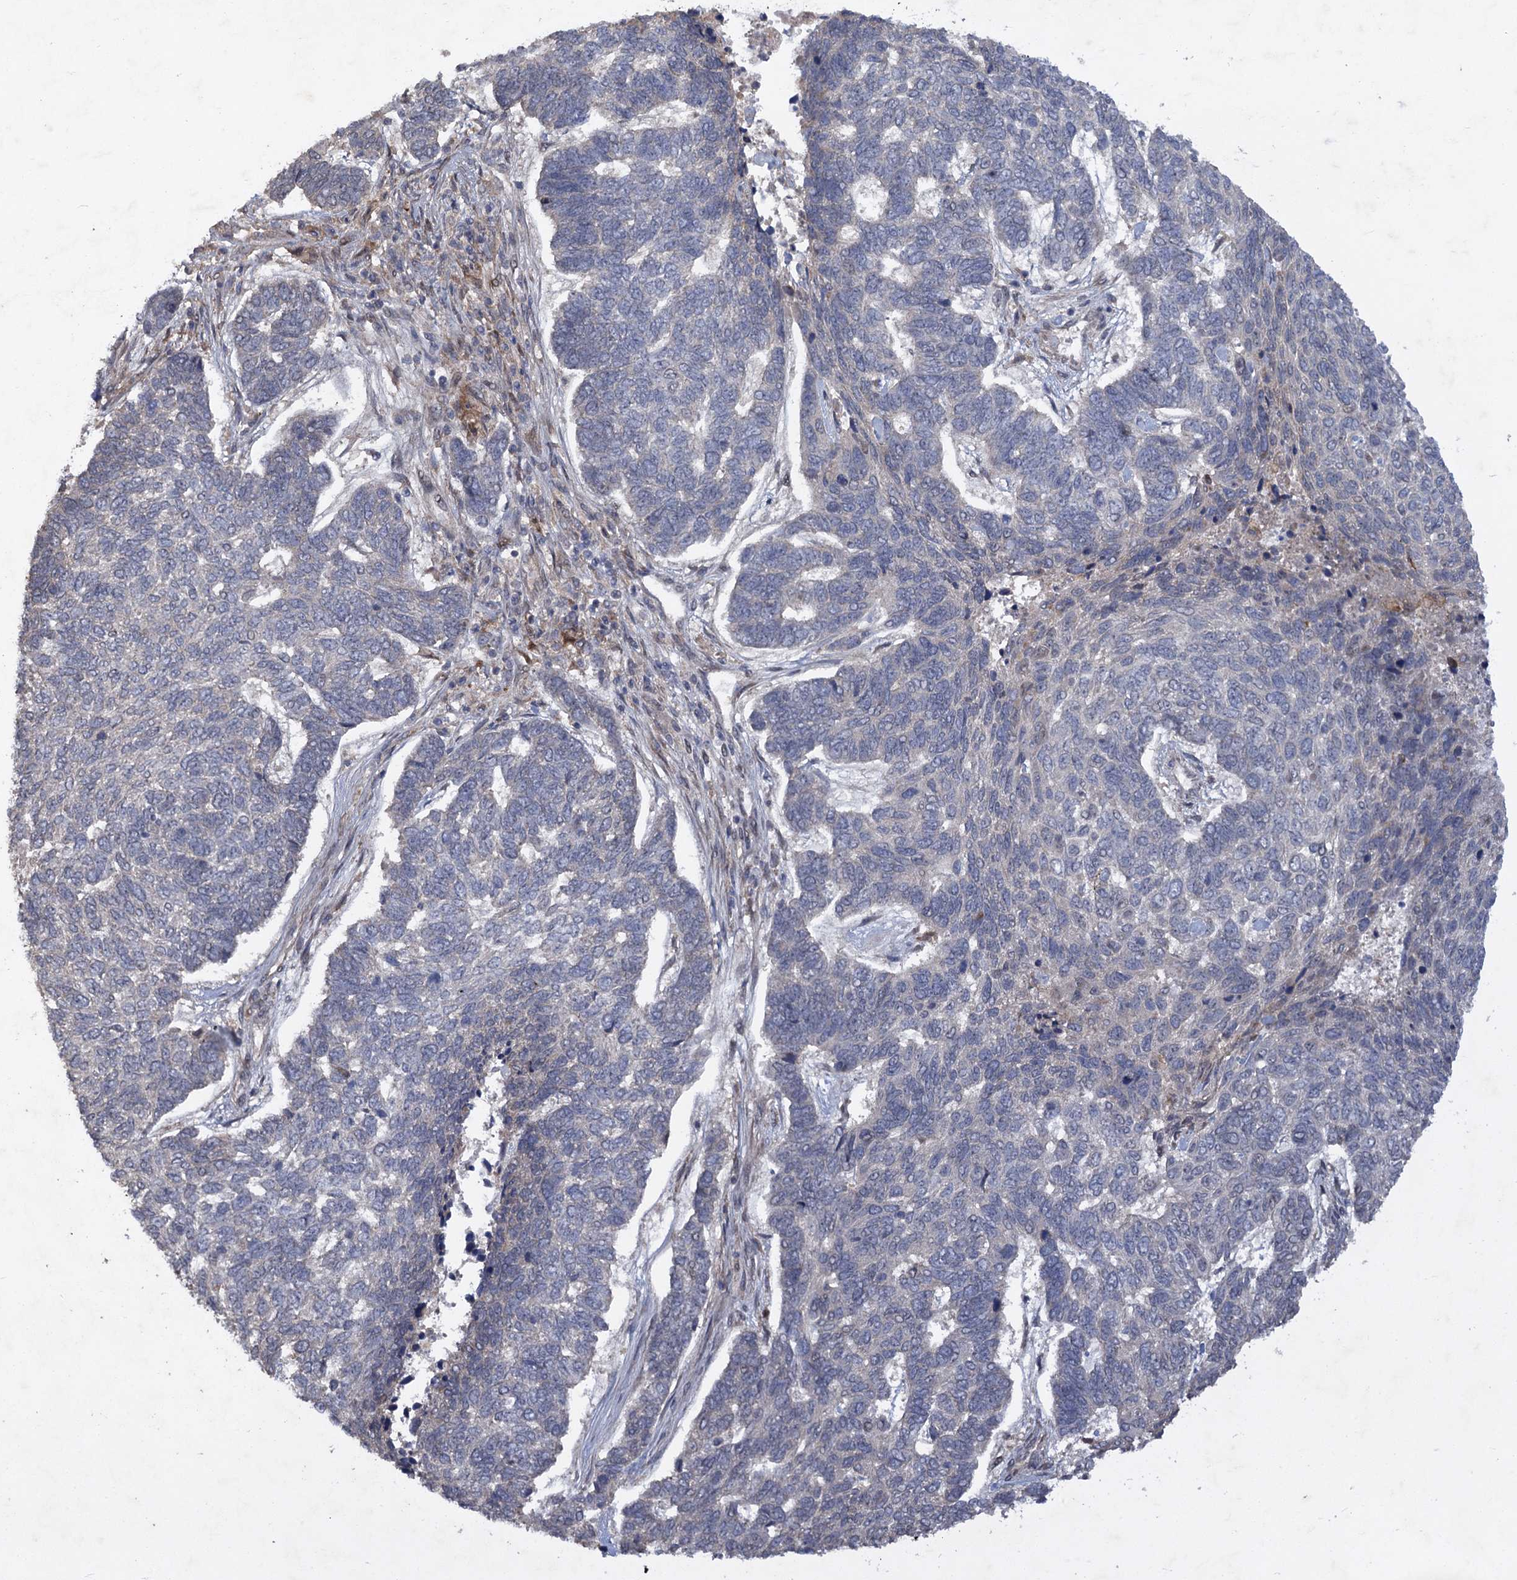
{"staining": {"intensity": "negative", "quantity": "none", "location": "none"}, "tissue": "skin cancer", "cell_type": "Tumor cells", "image_type": "cancer", "snomed": [{"axis": "morphology", "description": "Basal cell carcinoma"}, {"axis": "topography", "description": "Skin"}], "caption": "IHC of skin cancer demonstrates no positivity in tumor cells.", "gene": "NUDT22", "patient": {"sex": "female", "age": 65}}